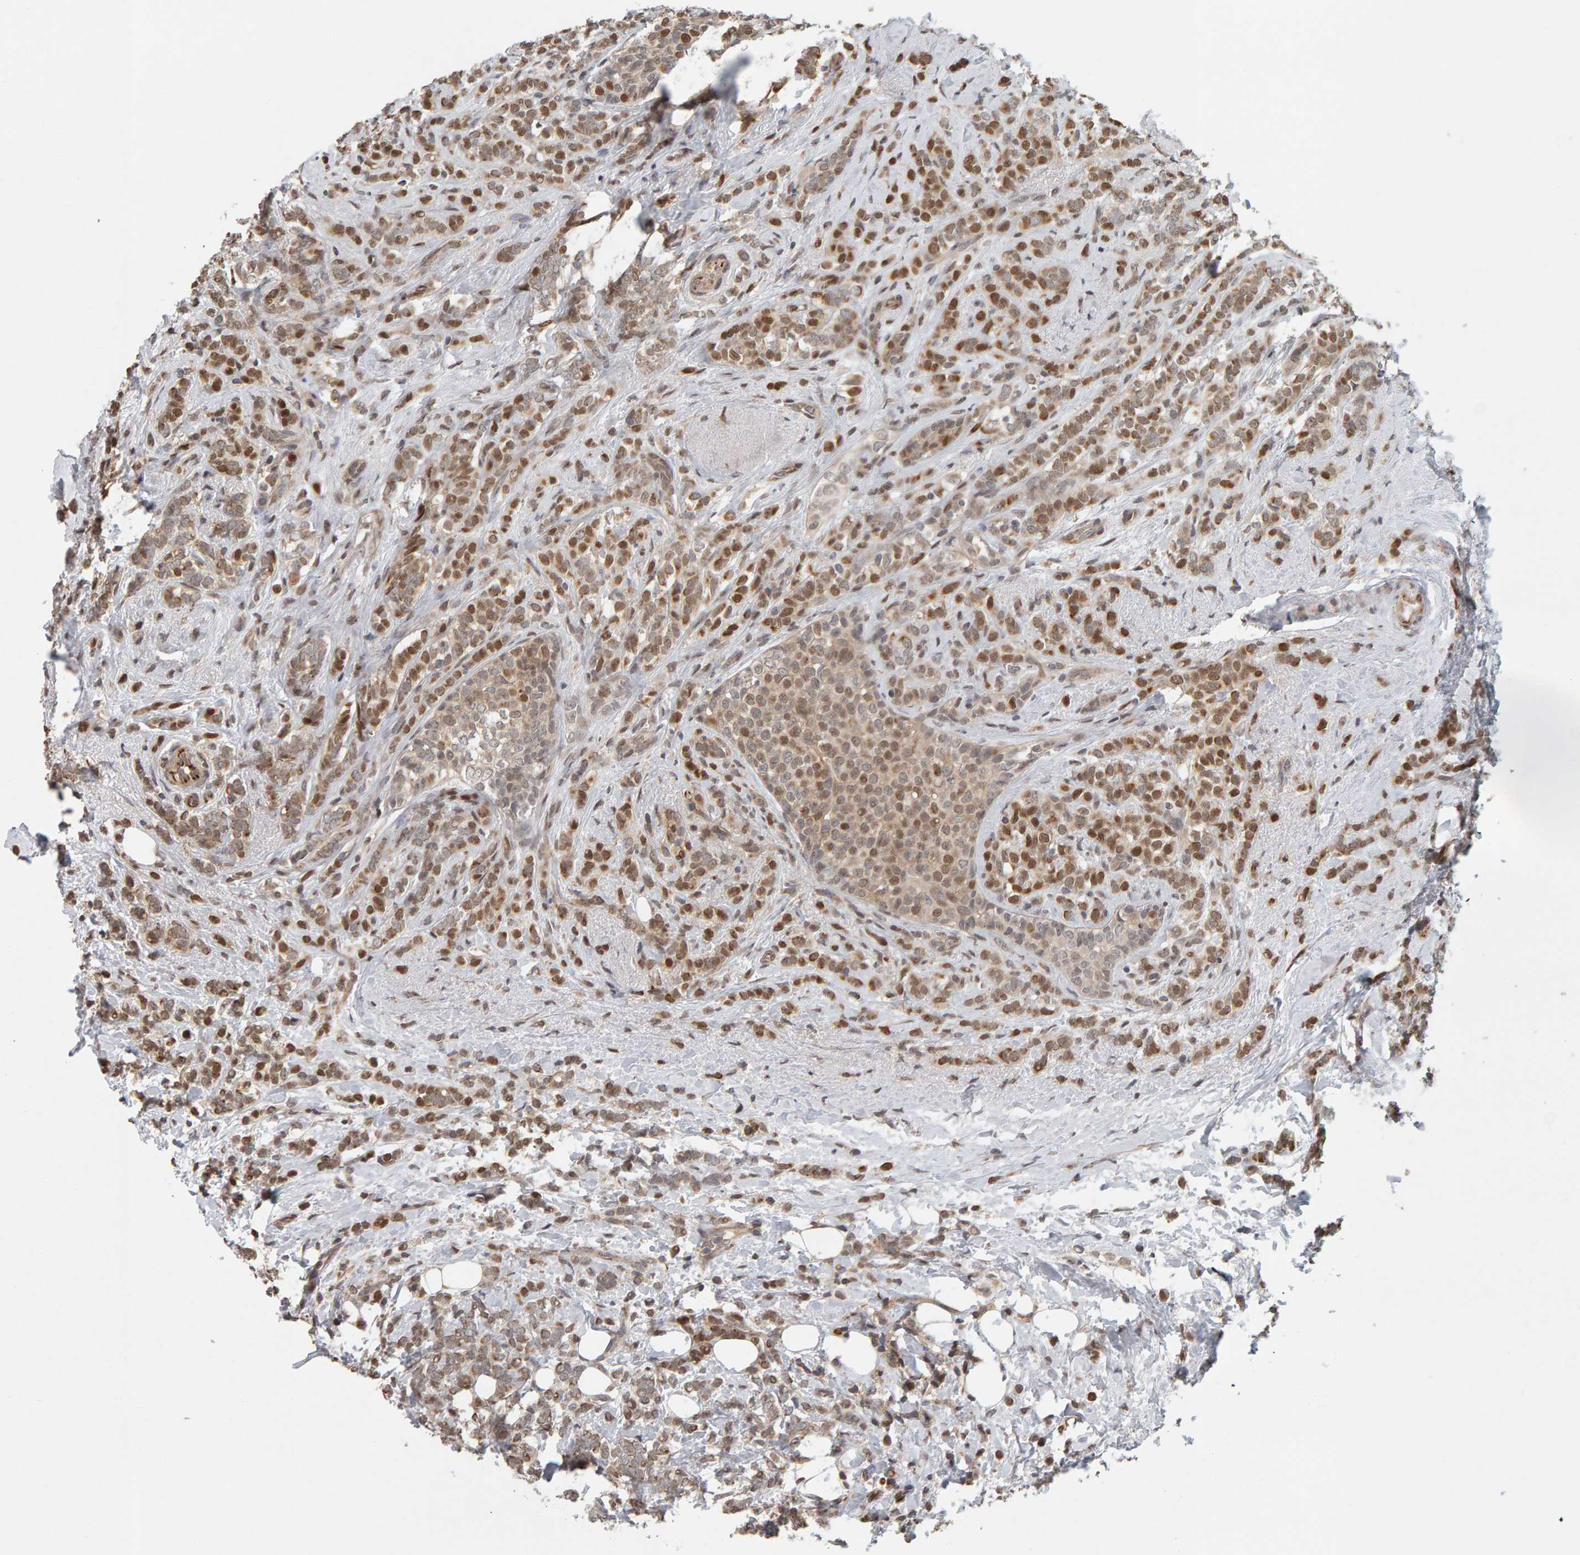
{"staining": {"intensity": "moderate", "quantity": ">75%", "location": "cytoplasmic/membranous,nuclear"}, "tissue": "breast cancer", "cell_type": "Tumor cells", "image_type": "cancer", "snomed": [{"axis": "morphology", "description": "Lobular carcinoma"}, {"axis": "topography", "description": "Breast"}], "caption": "The micrograph shows staining of lobular carcinoma (breast), revealing moderate cytoplasmic/membranous and nuclear protein expression (brown color) within tumor cells.", "gene": "TEFM", "patient": {"sex": "female", "age": 50}}